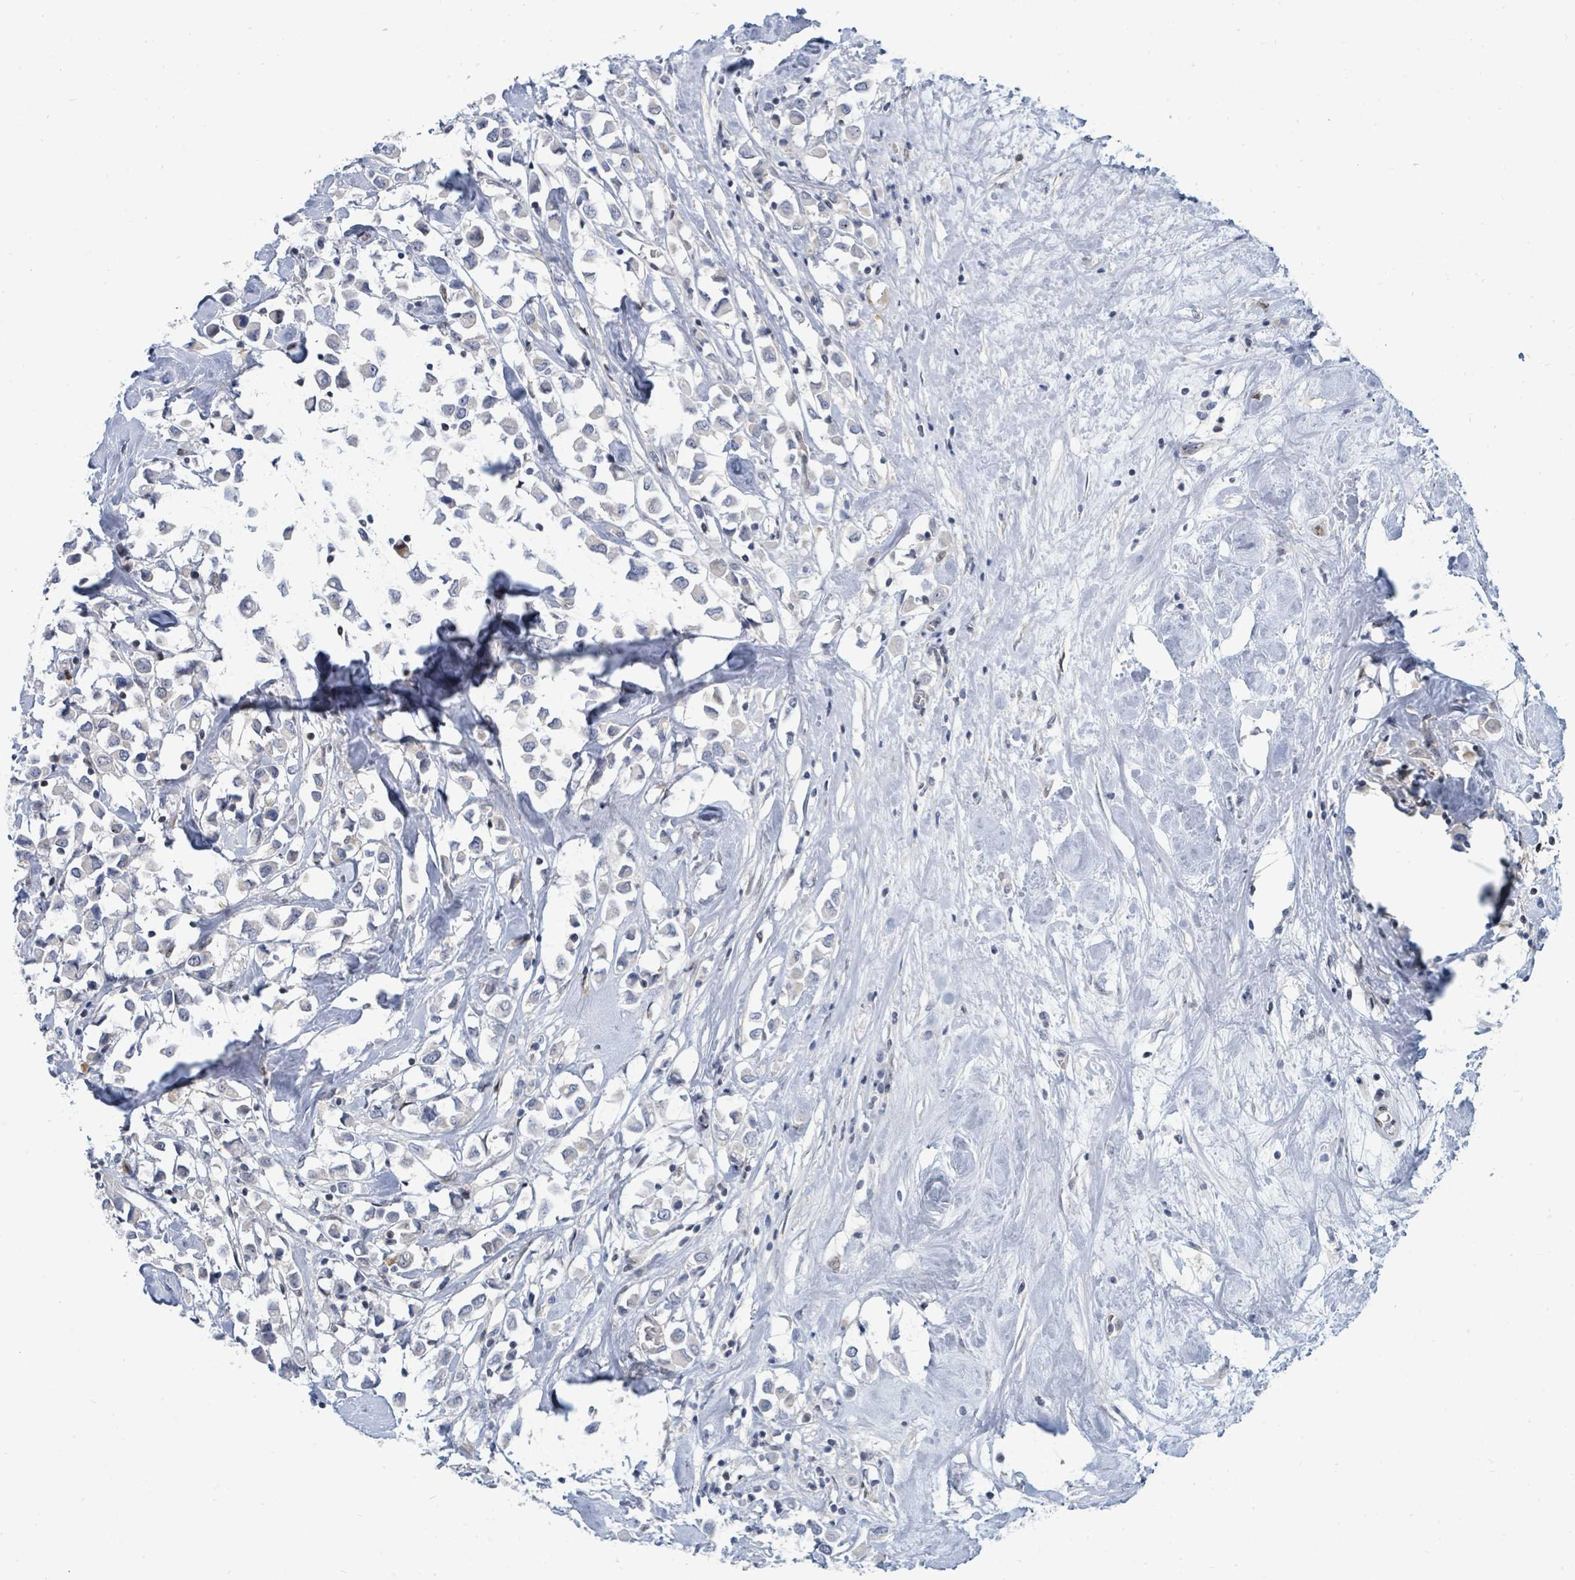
{"staining": {"intensity": "negative", "quantity": "none", "location": "none"}, "tissue": "breast cancer", "cell_type": "Tumor cells", "image_type": "cancer", "snomed": [{"axis": "morphology", "description": "Duct carcinoma"}, {"axis": "topography", "description": "Breast"}], "caption": "Tumor cells show no significant protein expression in breast cancer (intraductal carcinoma).", "gene": "SUMO4", "patient": {"sex": "female", "age": 61}}